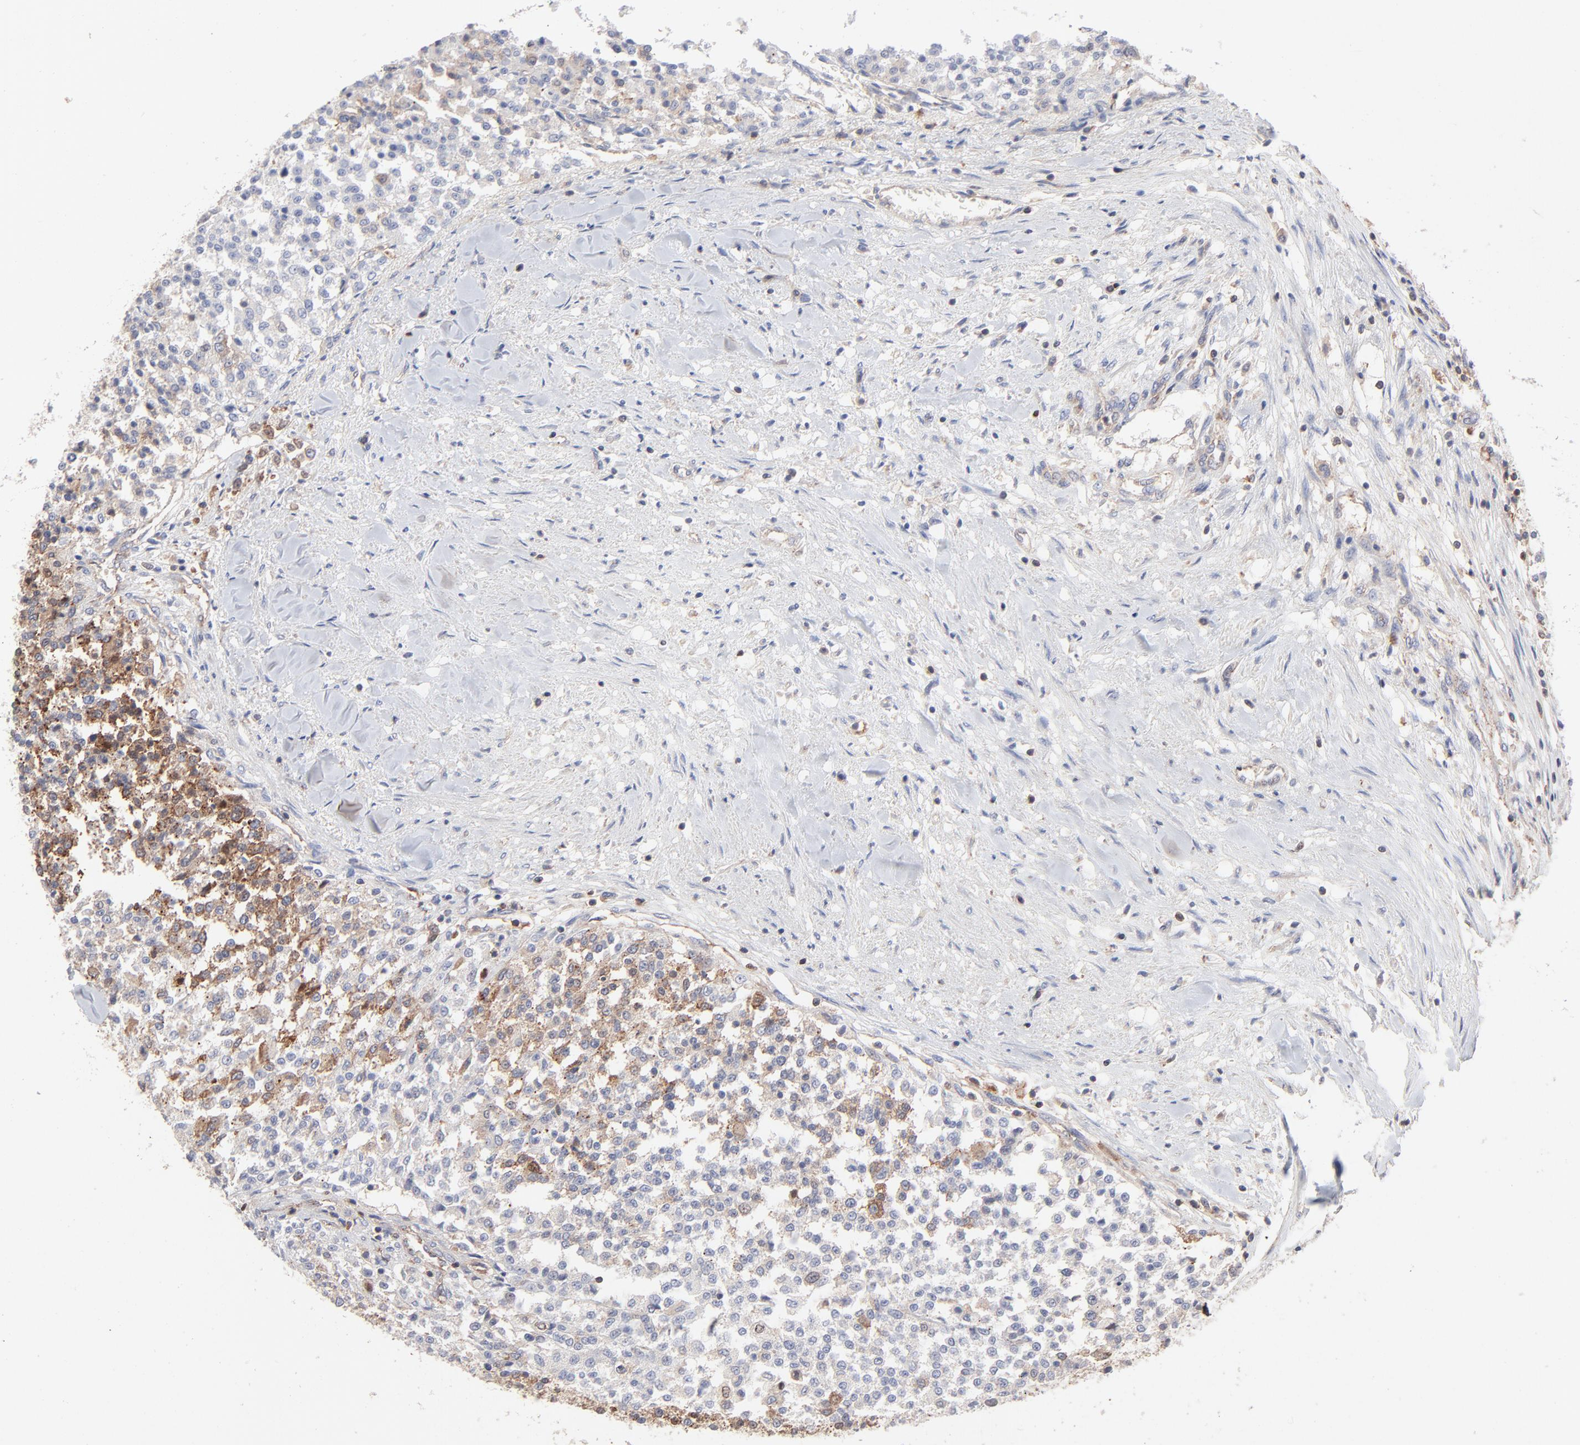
{"staining": {"intensity": "negative", "quantity": "none", "location": "none"}, "tissue": "testis cancer", "cell_type": "Tumor cells", "image_type": "cancer", "snomed": [{"axis": "morphology", "description": "Seminoma, NOS"}, {"axis": "topography", "description": "Testis"}], "caption": "Tumor cells are negative for brown protein staining in testis seminoma.", "gene": "ARHGEF6", "patient": {"sex": "male", "age": 59}}